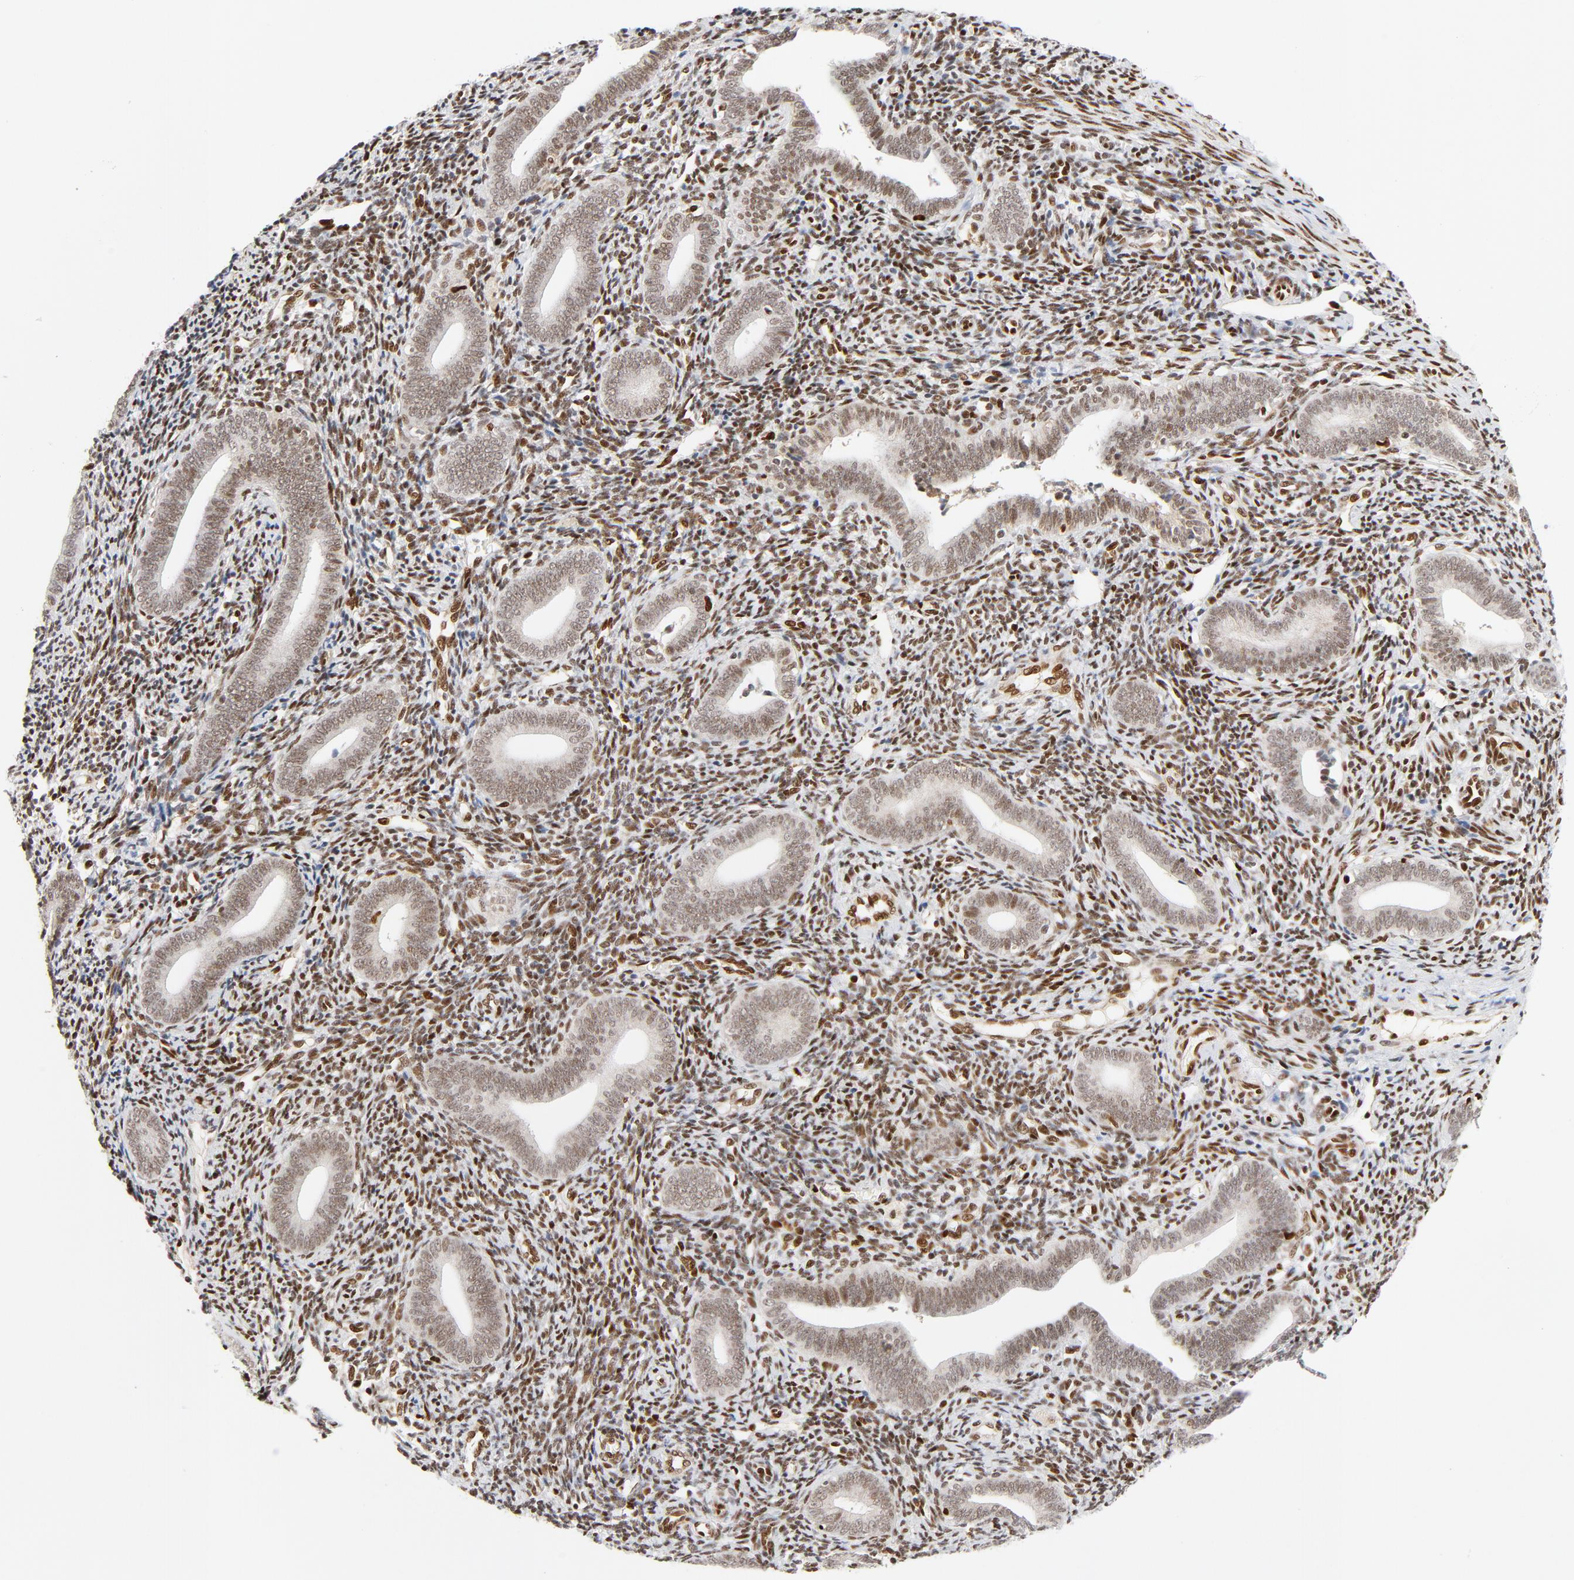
{"staining": {"intensity": "moderate", "quantity": ">75%", "location": "nuclear"}, "tissue": "endometrium", "cell_type": "Cells in endometrial stroma", "image_type": "normal", "snomed": [{"axis": "morphology", "description": "Normal tissue, NOS"}, {"axis": "topography", "description": "Uterus"}, {"axis": "topography", "description": "Endometrium"}], "caption": "Protein expression by immunohistochemistry (IHC) displays moderate nuclear staining in approximately >75% of cells in endometrial stroma in benign endometrium. (IHC, brightfield microscopy, high magnification).", "gene": "MEF2A", "patient": {"sex": "female", "age": 33}}